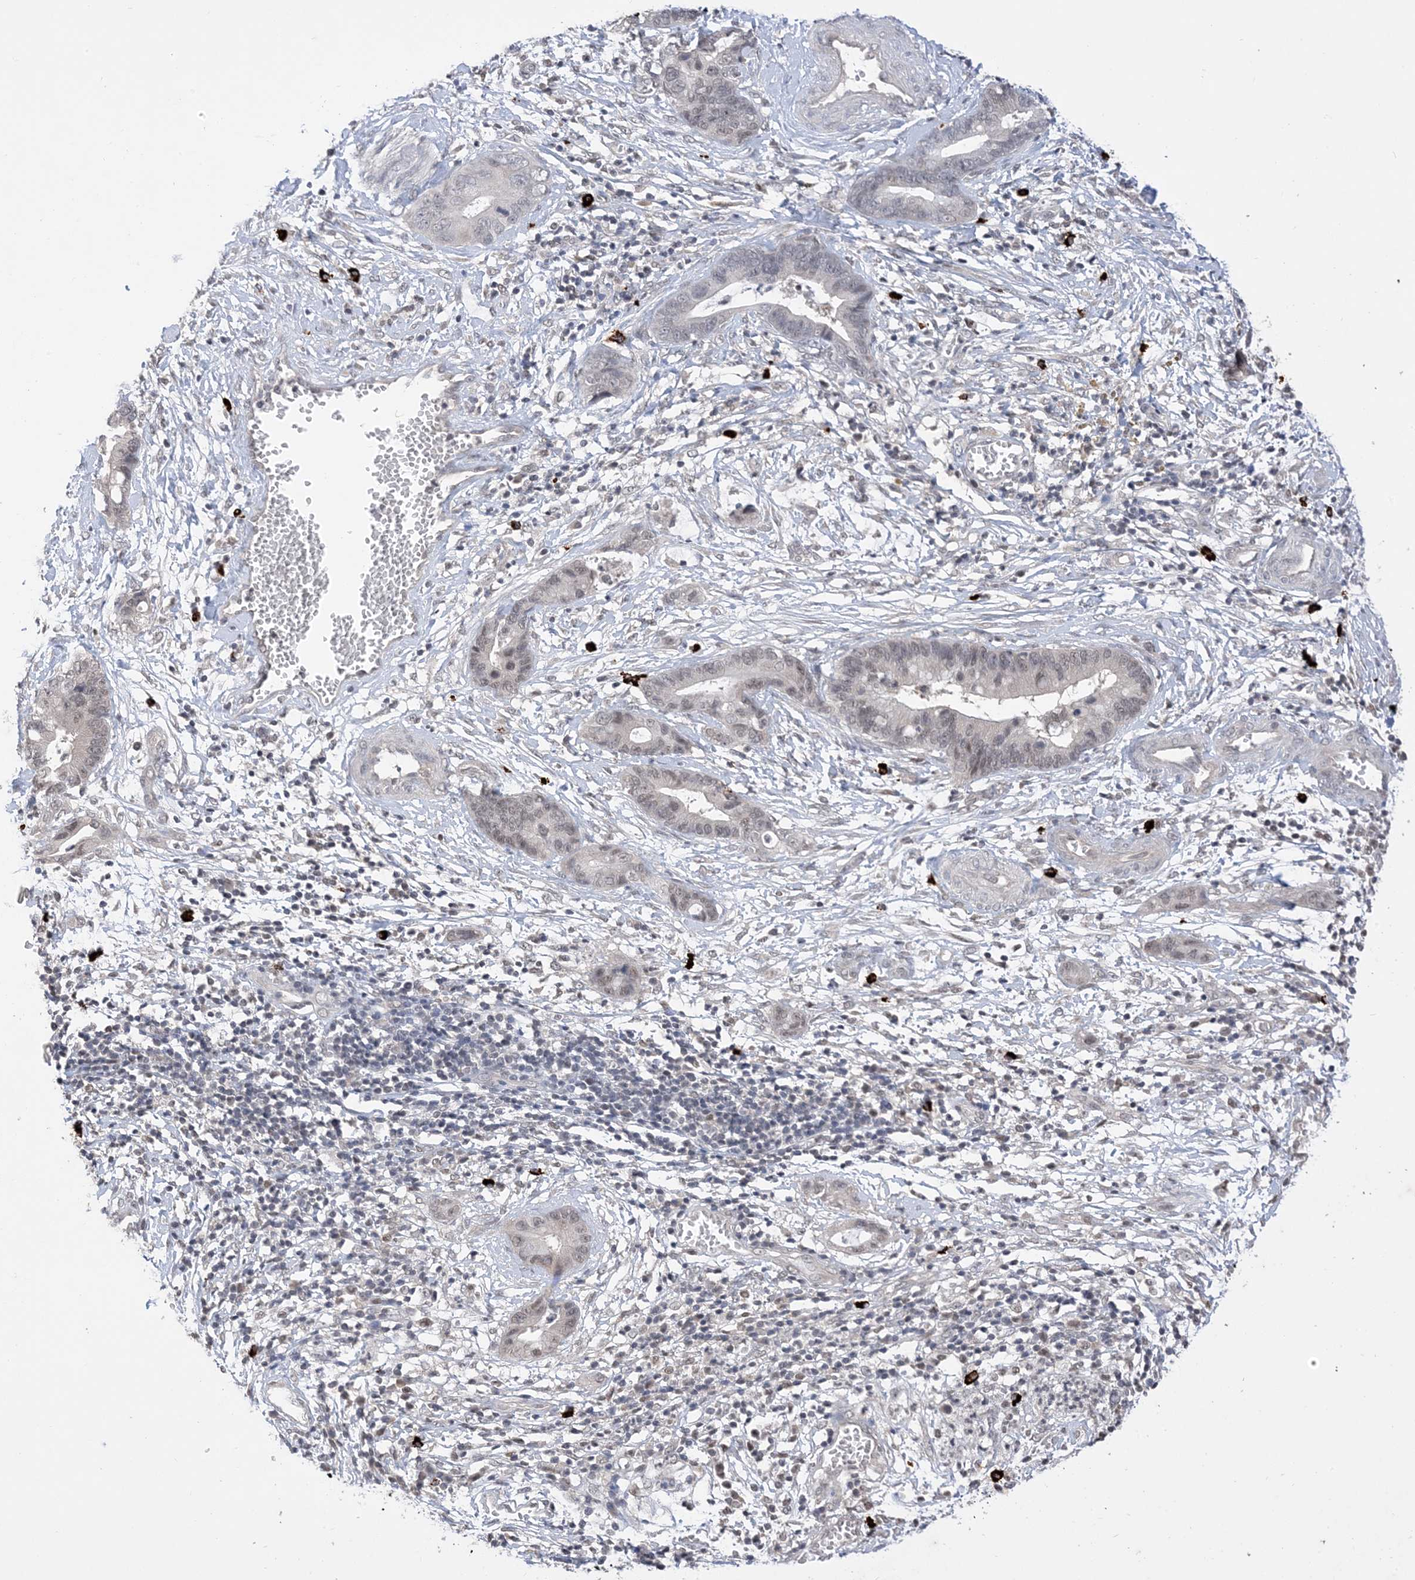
{"staining": {"intensity": "weak", "quantity": "<25%", "location": "nuclear"}, "tissue": "cervical cancer", "cell_type": "Tumor cells", "image_type": "cancer", "snomed": [{"axis": "morphology", "description": "Adenocarcinoma, NOS"}, {"axis": "topography", "description": "Cervix"}], "caption": "Cervical cancer (adenocarcinoma) was stained to show a protein in brown. There is no significant staining in tumor cells.", "gene": "RANBP9", "patient": {"sex": "female", "age": 44}}